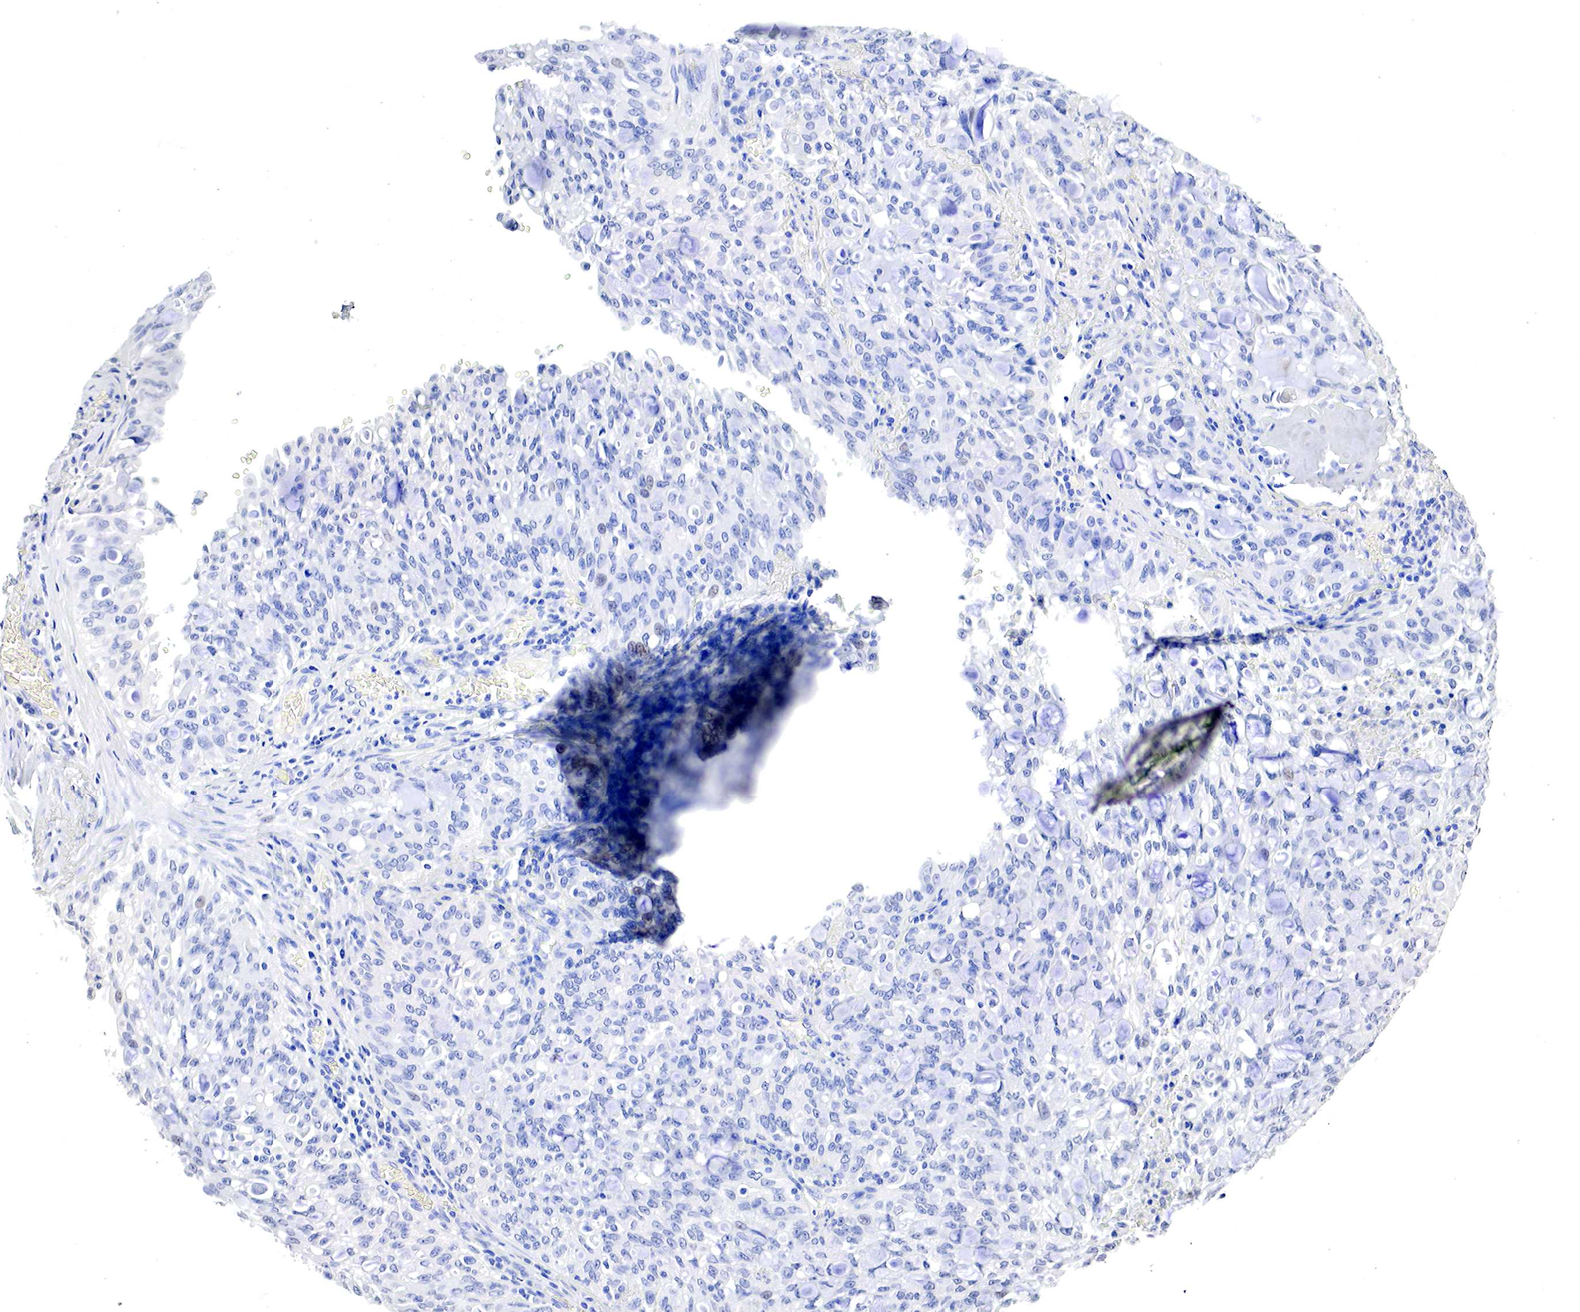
{"staining": {"intensity": "negative", "quantity": "none", "location": "none"}, "tissue": "lung cancer", "cell_type": "Tumor cells", "image_type": "cancer", "snomed": [{"axis": "morphology", "description": "Adenocarcinoma, NOS"}, {"axis": "topography", "description": "Lung"}], "caption": "Human lung adenocarcinoma stained for a protein using immunohistochemistry (IHC) shows no staining in tumor cells.", "gene": "OTC", "patient": {"sex": "female", "age": 44}}